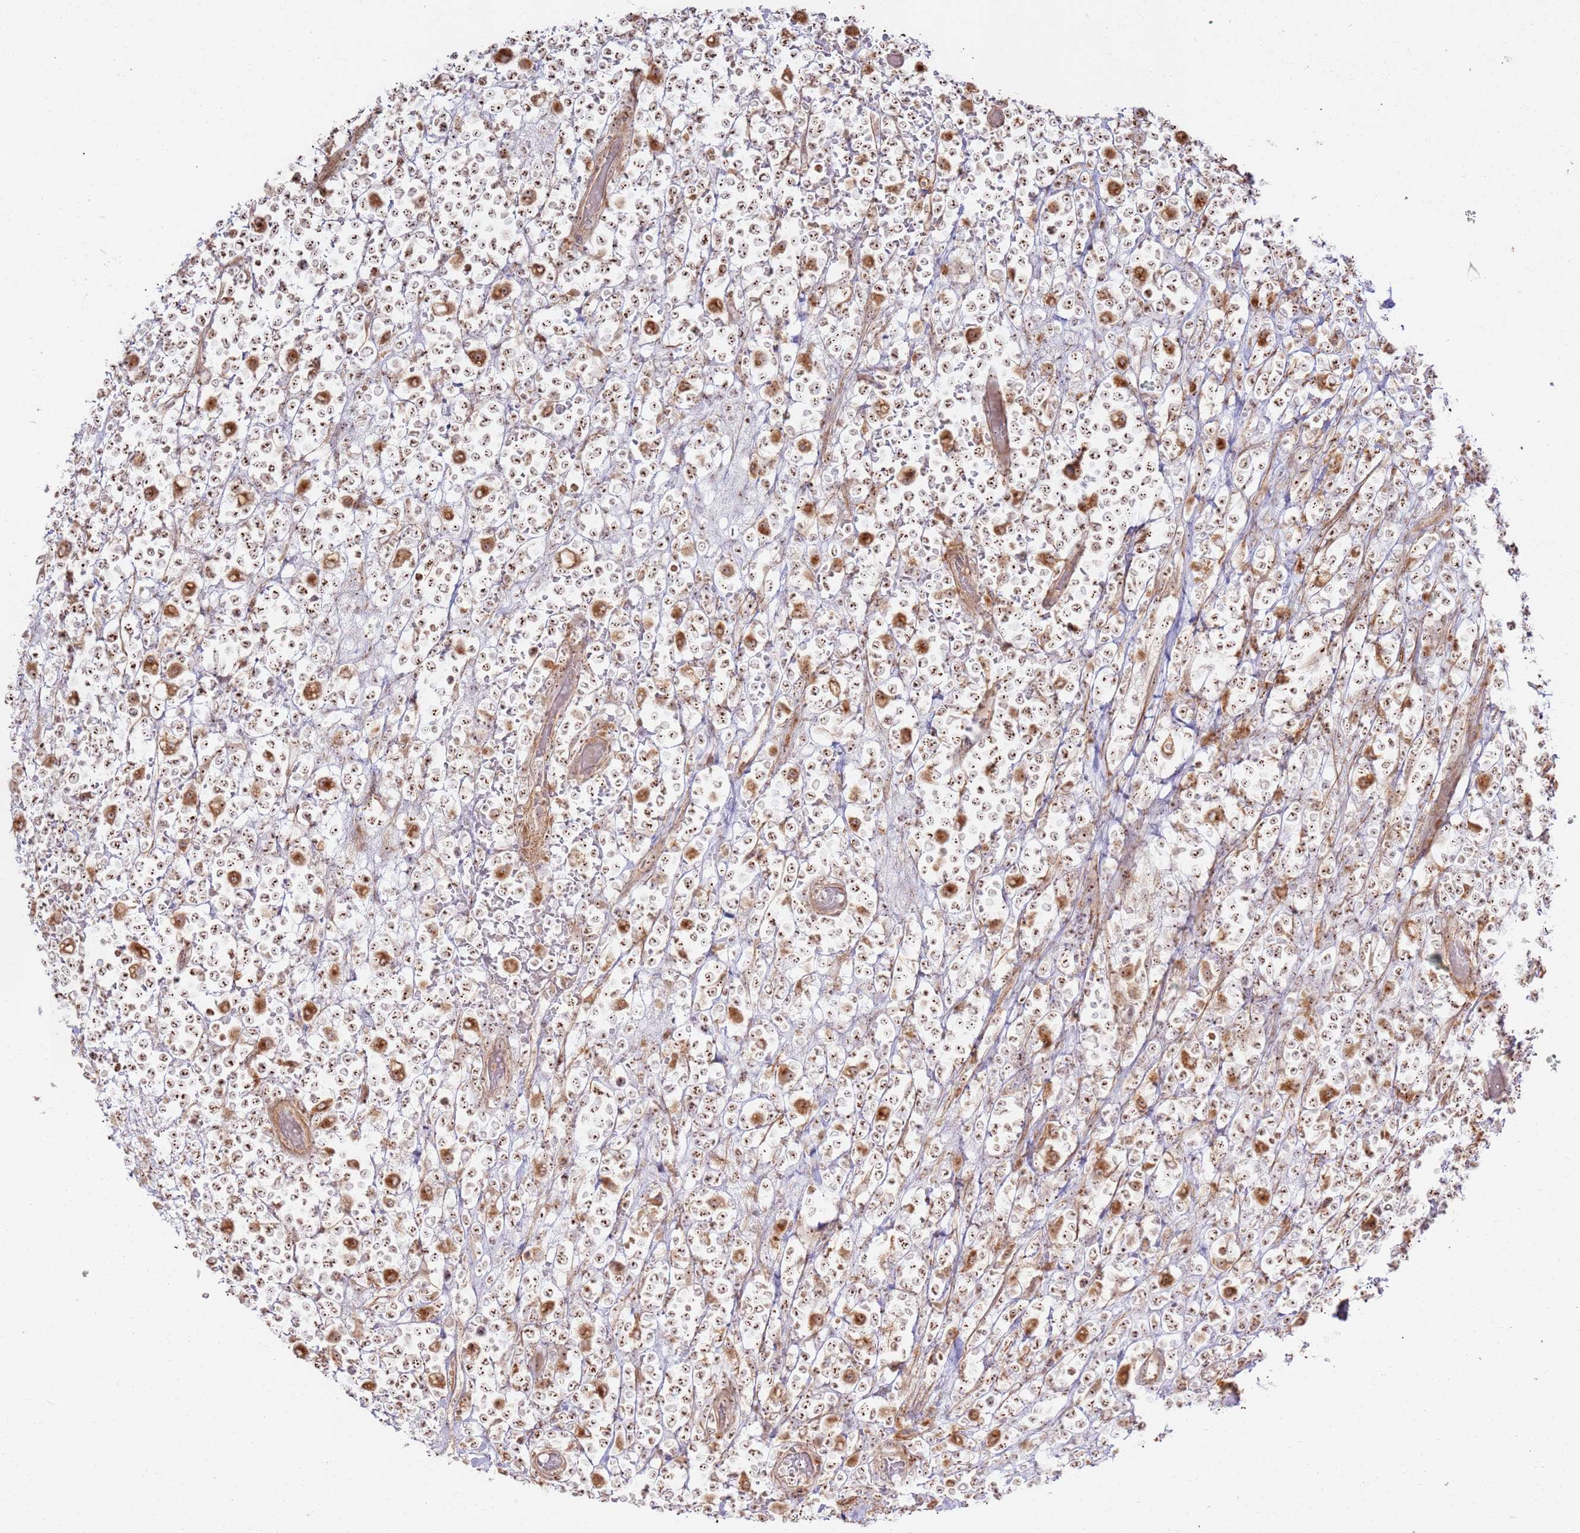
{"staining": {"intensity": "moderate", "quantity": ">75%", "location": "nuclear"}, "tissue": "lymphoma", "cell_type": "Tumor cells", "image_type": "cancer", "snomed": [{"axis": "morphology", "description": "Malignant lymphoma, non-Hodgkin's type, High grade"}, {"axis": "topography", "description": "Colon"}], "caption": "A histopathology image of malignant lymphoma, non-Hodgkin's type (high-grade) stained for a protein reveals moderate nuclear brown staining in tumor cells.", "gene": "CNPY1", "patient": {"sex": "female", "age": 53}}